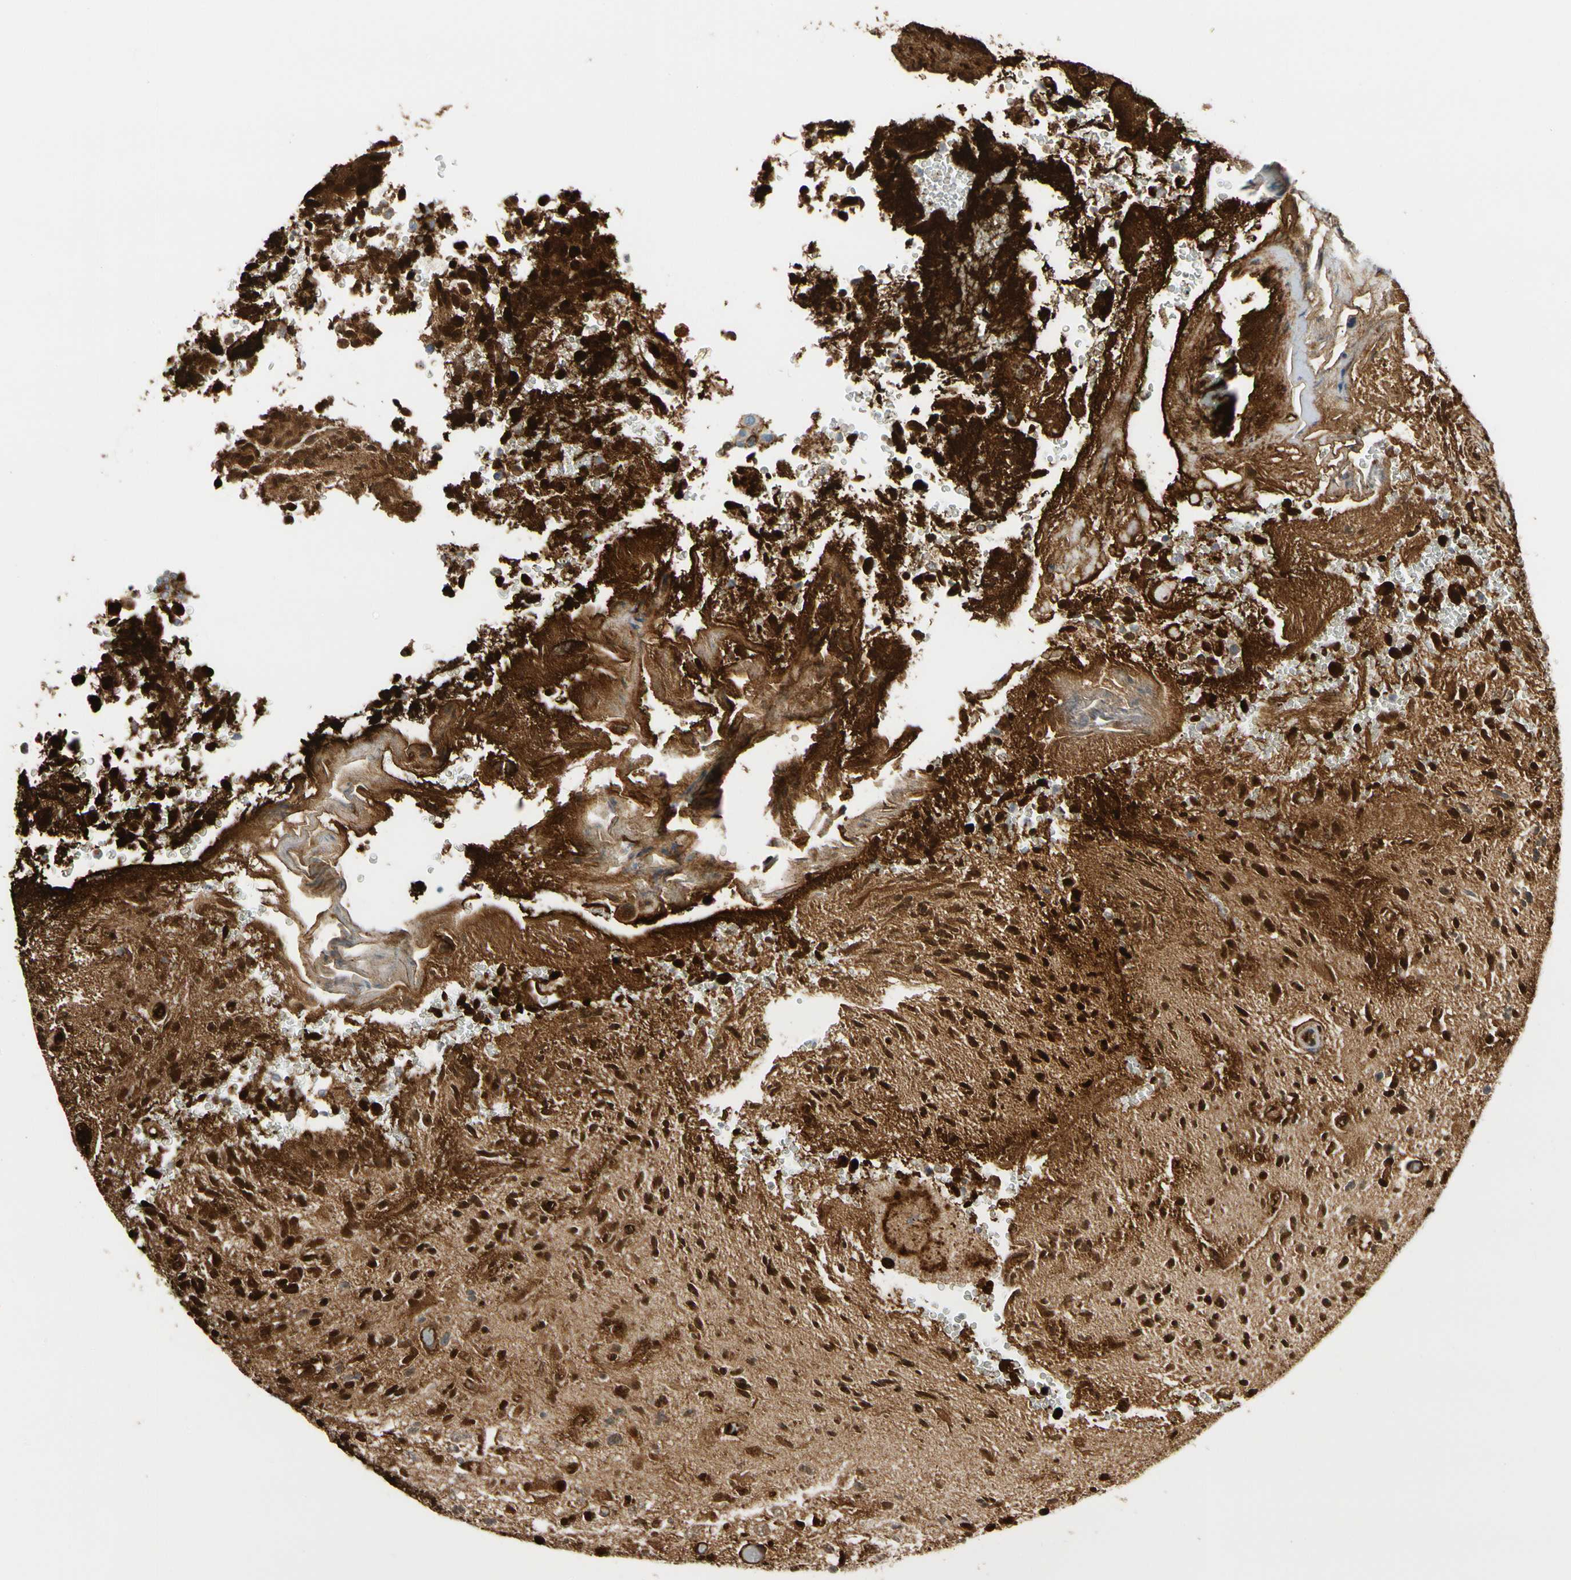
{"staining": {"intensity": "strong", "quantity": "25%-75%", "location": "cytoplasmic/membranous"}, "tissue": "glioma", "cell_type": "Tumor cells", "image_type": "cancer", "snomed": [{"axis": "morphology", "description": "Glioma, malignant, High grade"}, {"axis": "topography", "description": "pancreas cauda"}], "caption": "Tumor cells demonstrate high levels of strong cytoplasmic/membranous positivity in about 25%-75% of cells in malignant glioma (high-grade). Ihc stains the protein in brown and the nuclei are stained blue.", "gene": "FGB", "patient": {"sex": "male", "age": 60}}